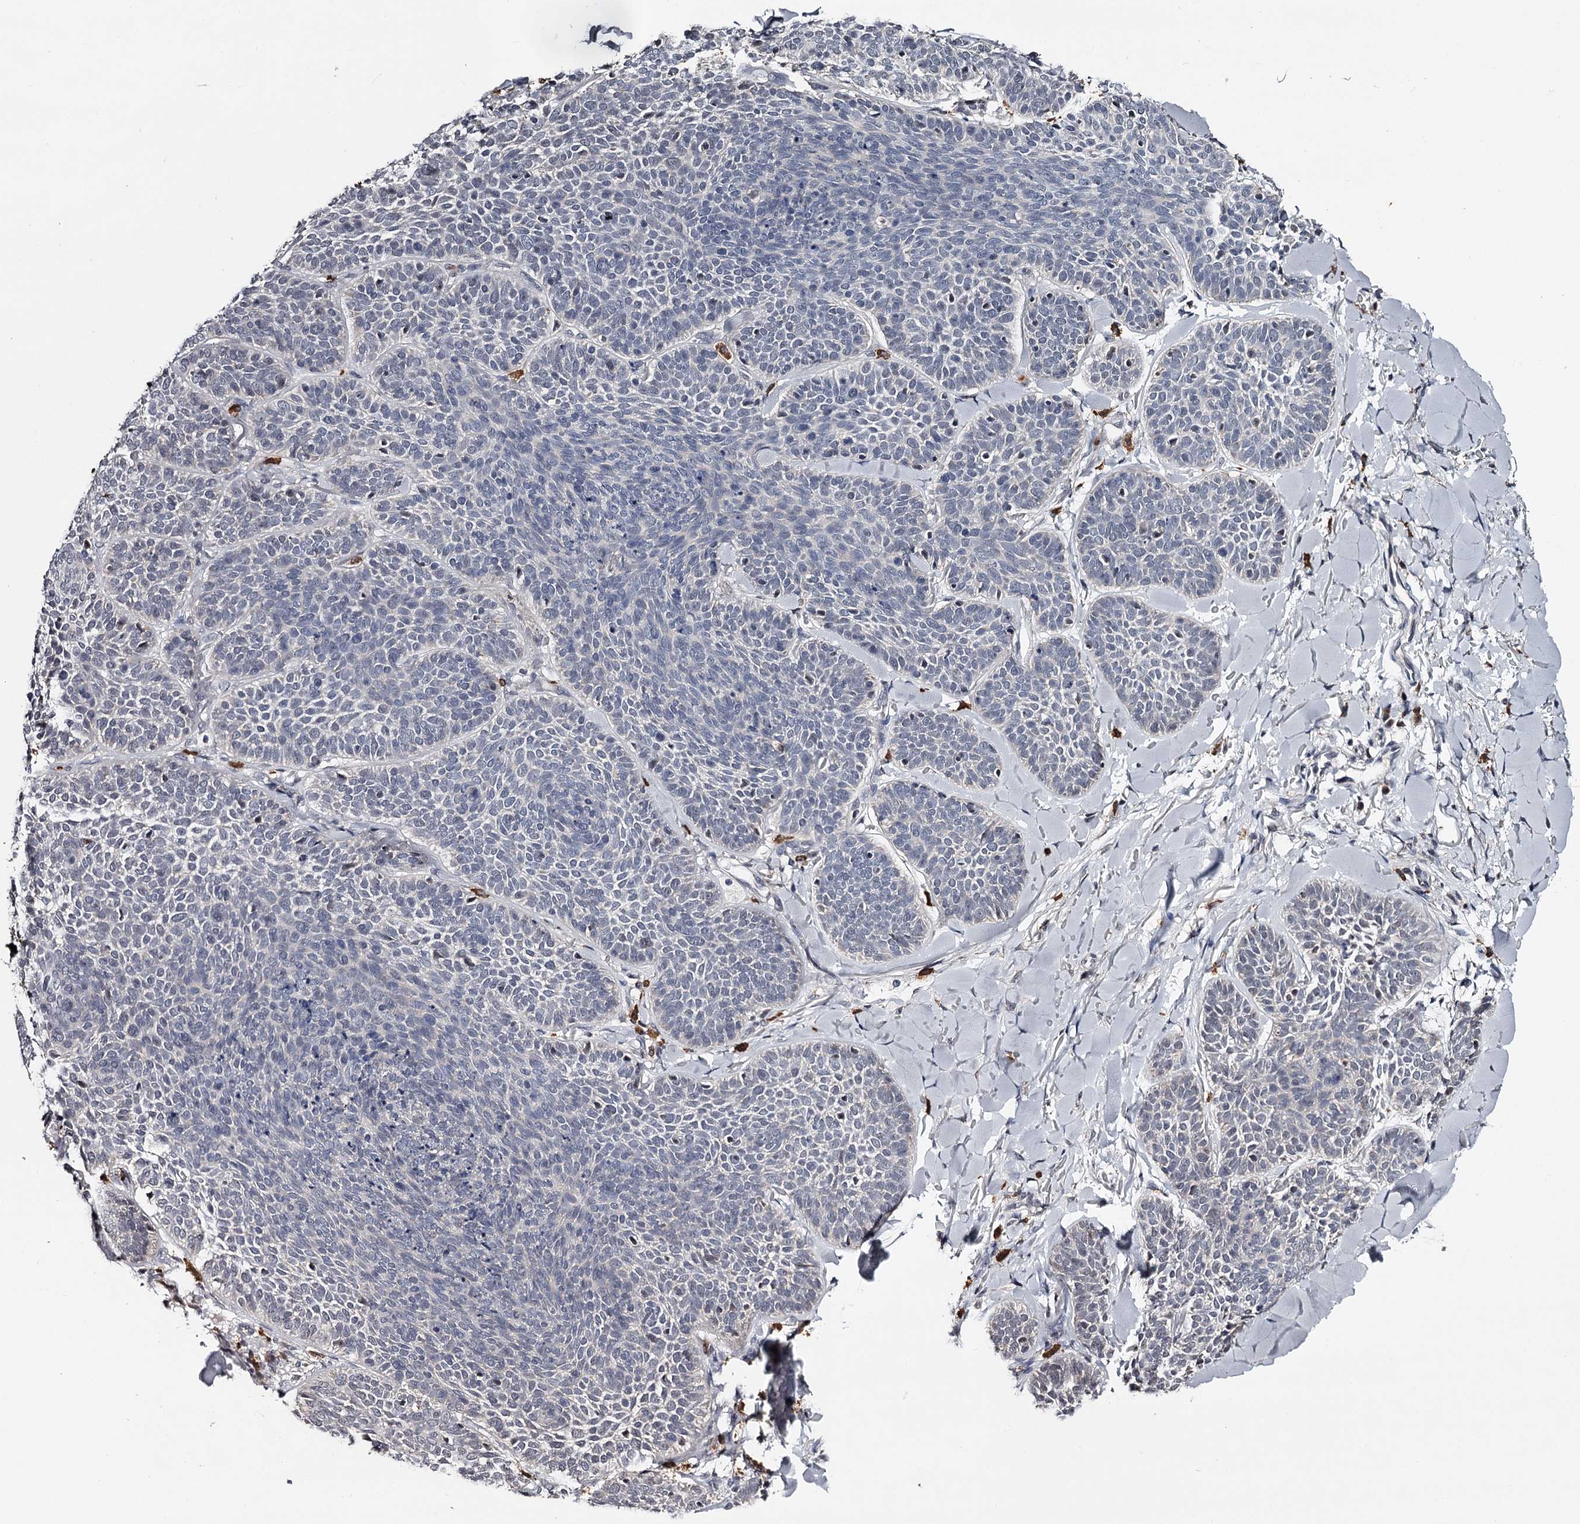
{"staining": {"intensity": "negative", "quantity": "none", "location": "none"}, "tissue": "skin cancer", "cell_type": "Tumor cells", "image_type": "cancer", "snomed": [{"axis": "morphology", "description": "Basal cell carcinoma"}, {"axis": "topography", "description": "Skin"}], "caption": "IHC micrograph of neoplastic tissue: human skin basal cell carcinoma stained with DAB shows no significant protein expression in tumor cells.", "gene": "GTSF1", "patient": {"sex": "male", "age": 85}}